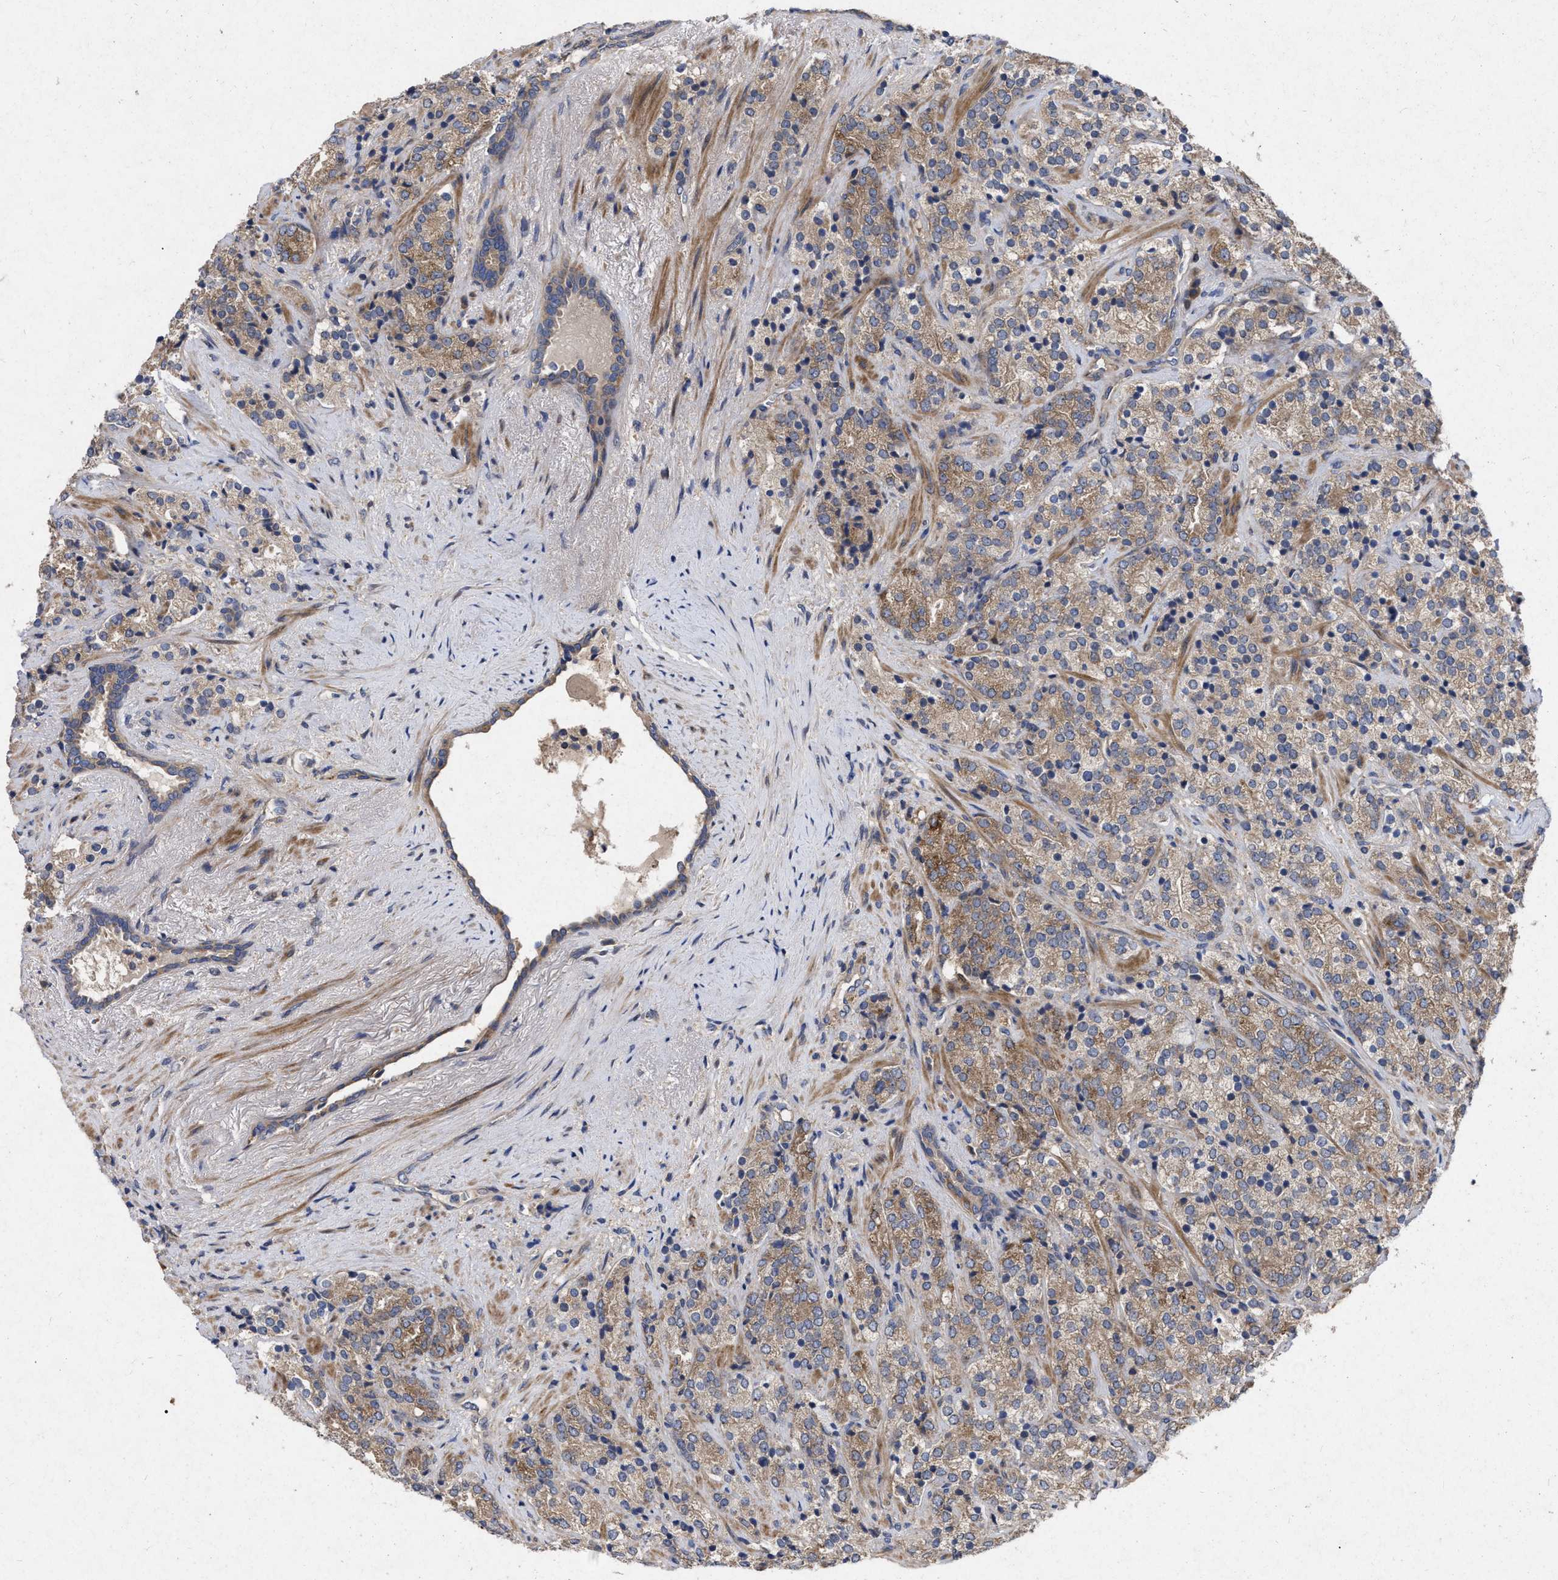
{"staining": {"intensity": "moderate", "quantity": ">75%", "location": "cytoplasmic/membranous"}, "tissue": "prostate cancer", "cell_type": "Tumor cells", "image_type": "cancer", "snomed": [{"axis": "morphology", "description": "Adenocarcinoma, High grade"}, {"axis": "topography", "description": "Prostate"}], "caption": "This micrograph reveals IHC staining of human prostate cancer, with medium moderate cytoplasmic/membranous staining in about >75% of tumor cells.", "gene": "CDKN2C", "patient": {"sex": "male", "age": 71}}